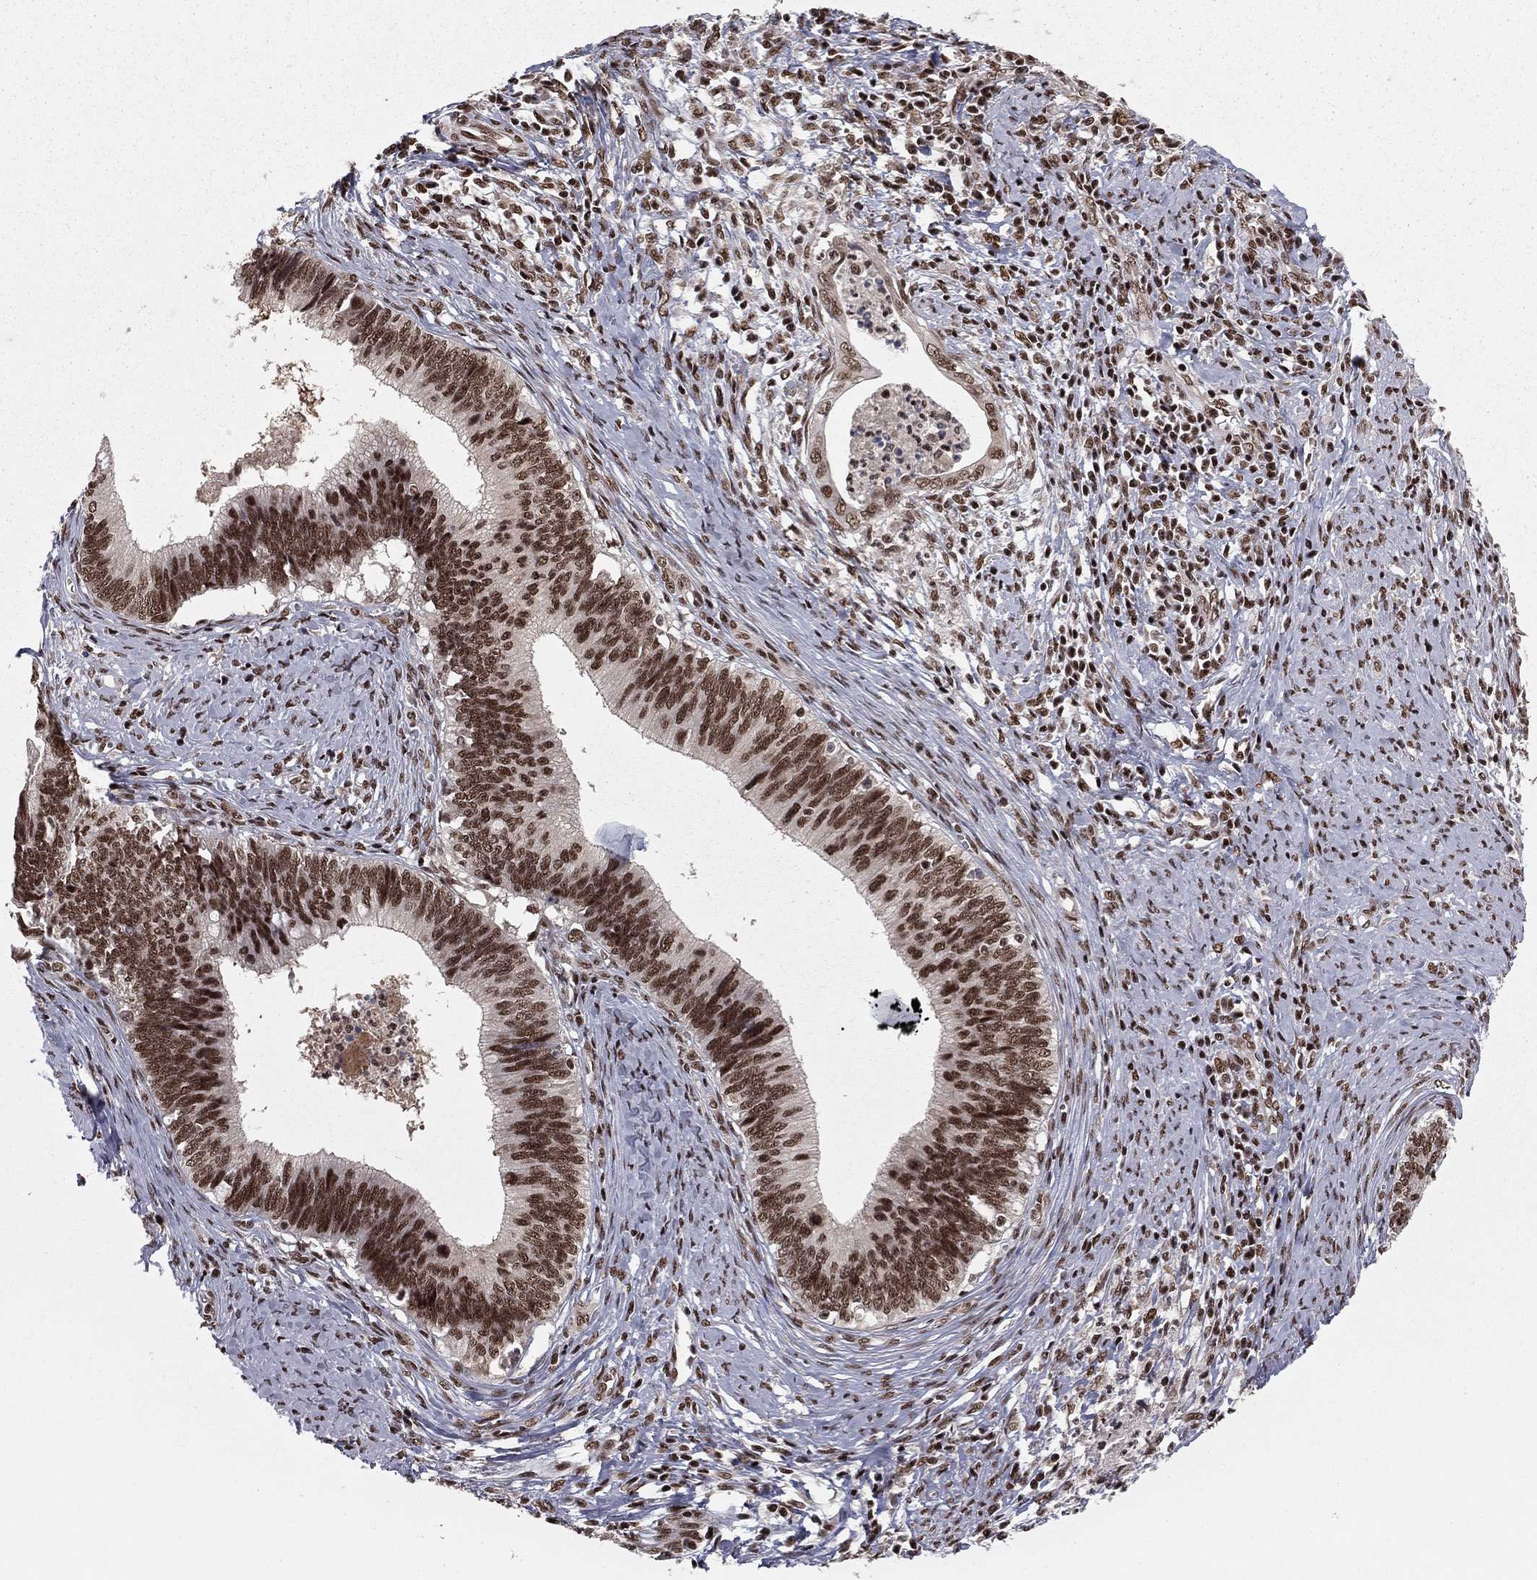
{"staining": {"intensity": "strong", "quantity": ">75%", "location": "nuclear"}, "tissue": "cervical cancer", "cell_type": "Tumor cells", "image_type": "cancer", "snomed": [{"axis": "morphology", "description": "Adenocarcinoma, NOS"}, {"axis": "topography", "description": "Cervix"}], "caption": "Cervical cancer (adenocarcinoma) was stained to show a protein in brown. There is high levels of strong nuclear expression in approximately >75% of tumor cells.", "gene": "NFYB", "patient": {"sex": "female", "age": 42}}